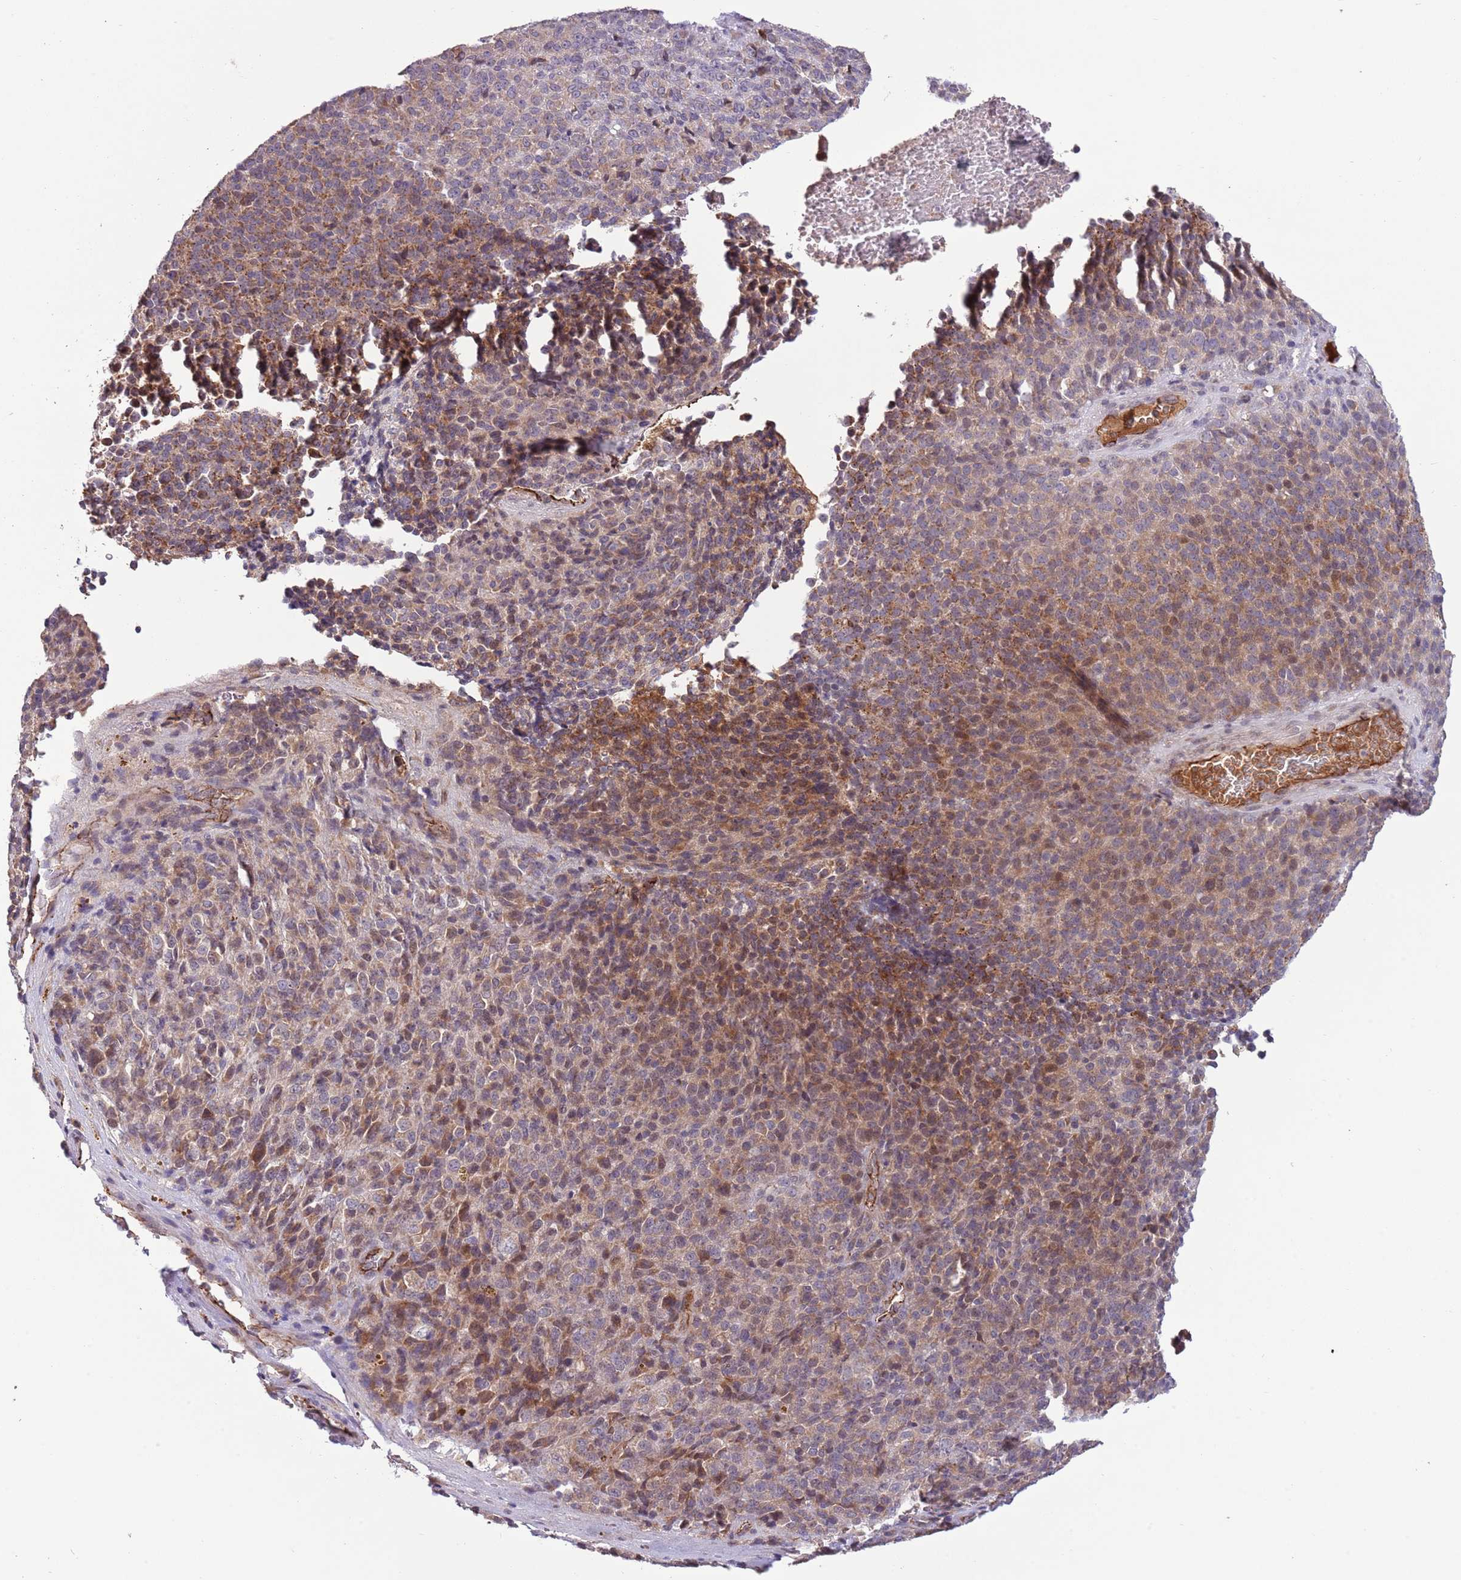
{"staining": {"intensity": "moderate", "quantity": "25%-75%", "location": "cytoplasmic/membranous"}, "tissue": "melanoma", "cell_type": "Tumor cells", "image_type": "cancer", "snomed": [{"axis": "morphology", "description": "Malignant melanoma, Metastatic site"}, {"axis": "topography", "description": "Brain"}], "caption": "Human melanoma stained with a brown dye reveals moderate cytoplasmic/membranous positive staining in approximately 25%-75% of tumor cells.", "gene": "DPP10", "patient": {"sex": "female", "age": 56}}